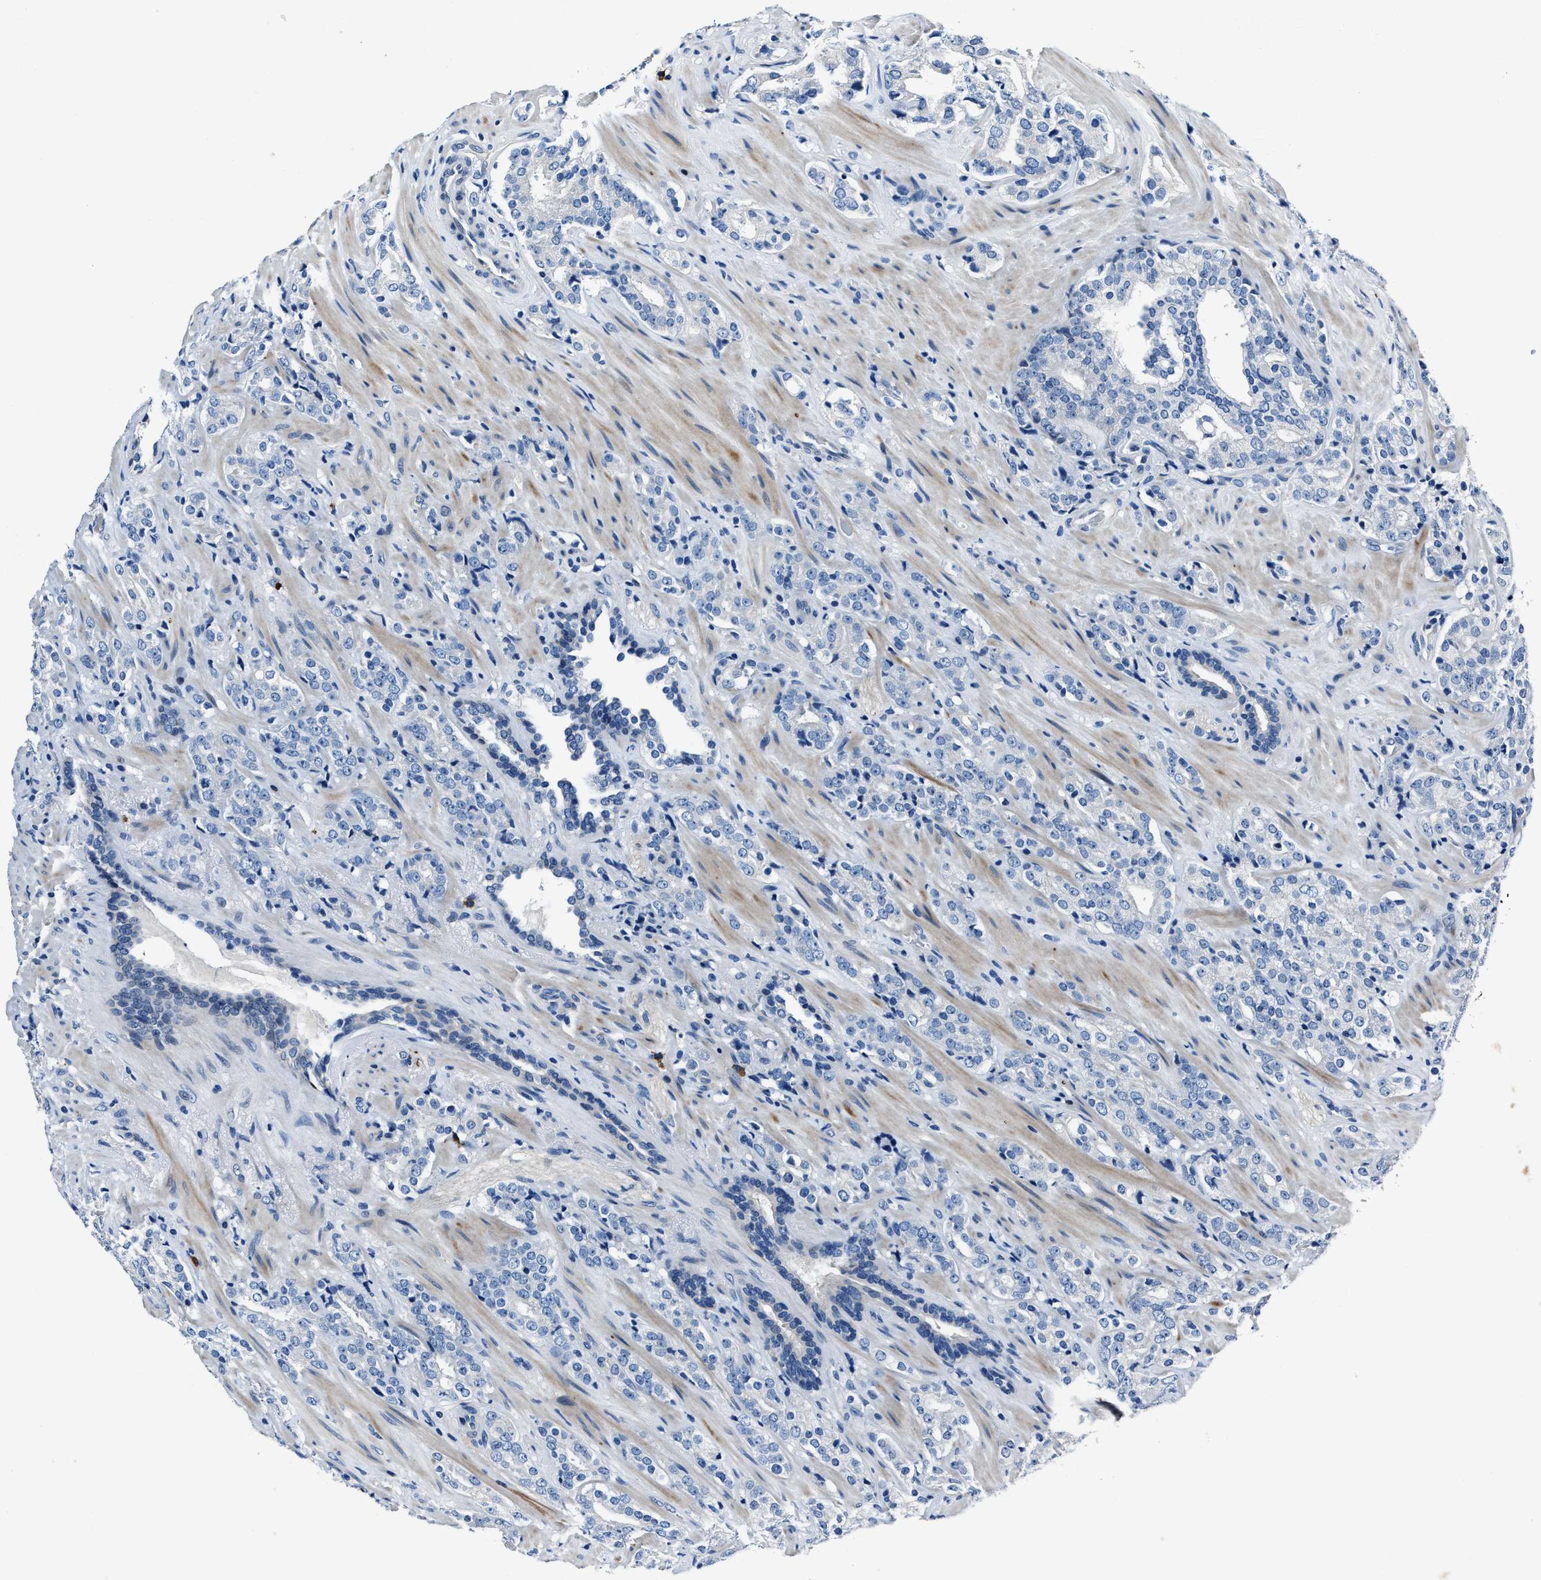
{"staining": {"intensity": "negative", "quantity": "none", "location": "none"}, "tissue": "prostate cancer", "cell_type": "Tumor cells", "image_type": "cancer", "snomed": [{"axis": "morphology", "description": "Adenocarcinoma, High grade"}, {"axis": "topography", "description": "Prostate"}], "caption": "The histopathology image exhibits no significant positivity in tumor cells of prostate high-grade adenocarcinoma. (Brightfield microscopy of DAB immunohistochemistry at high magnification).", "gene": "NACAD", "patient": {"sex": "male", "age": 71}}